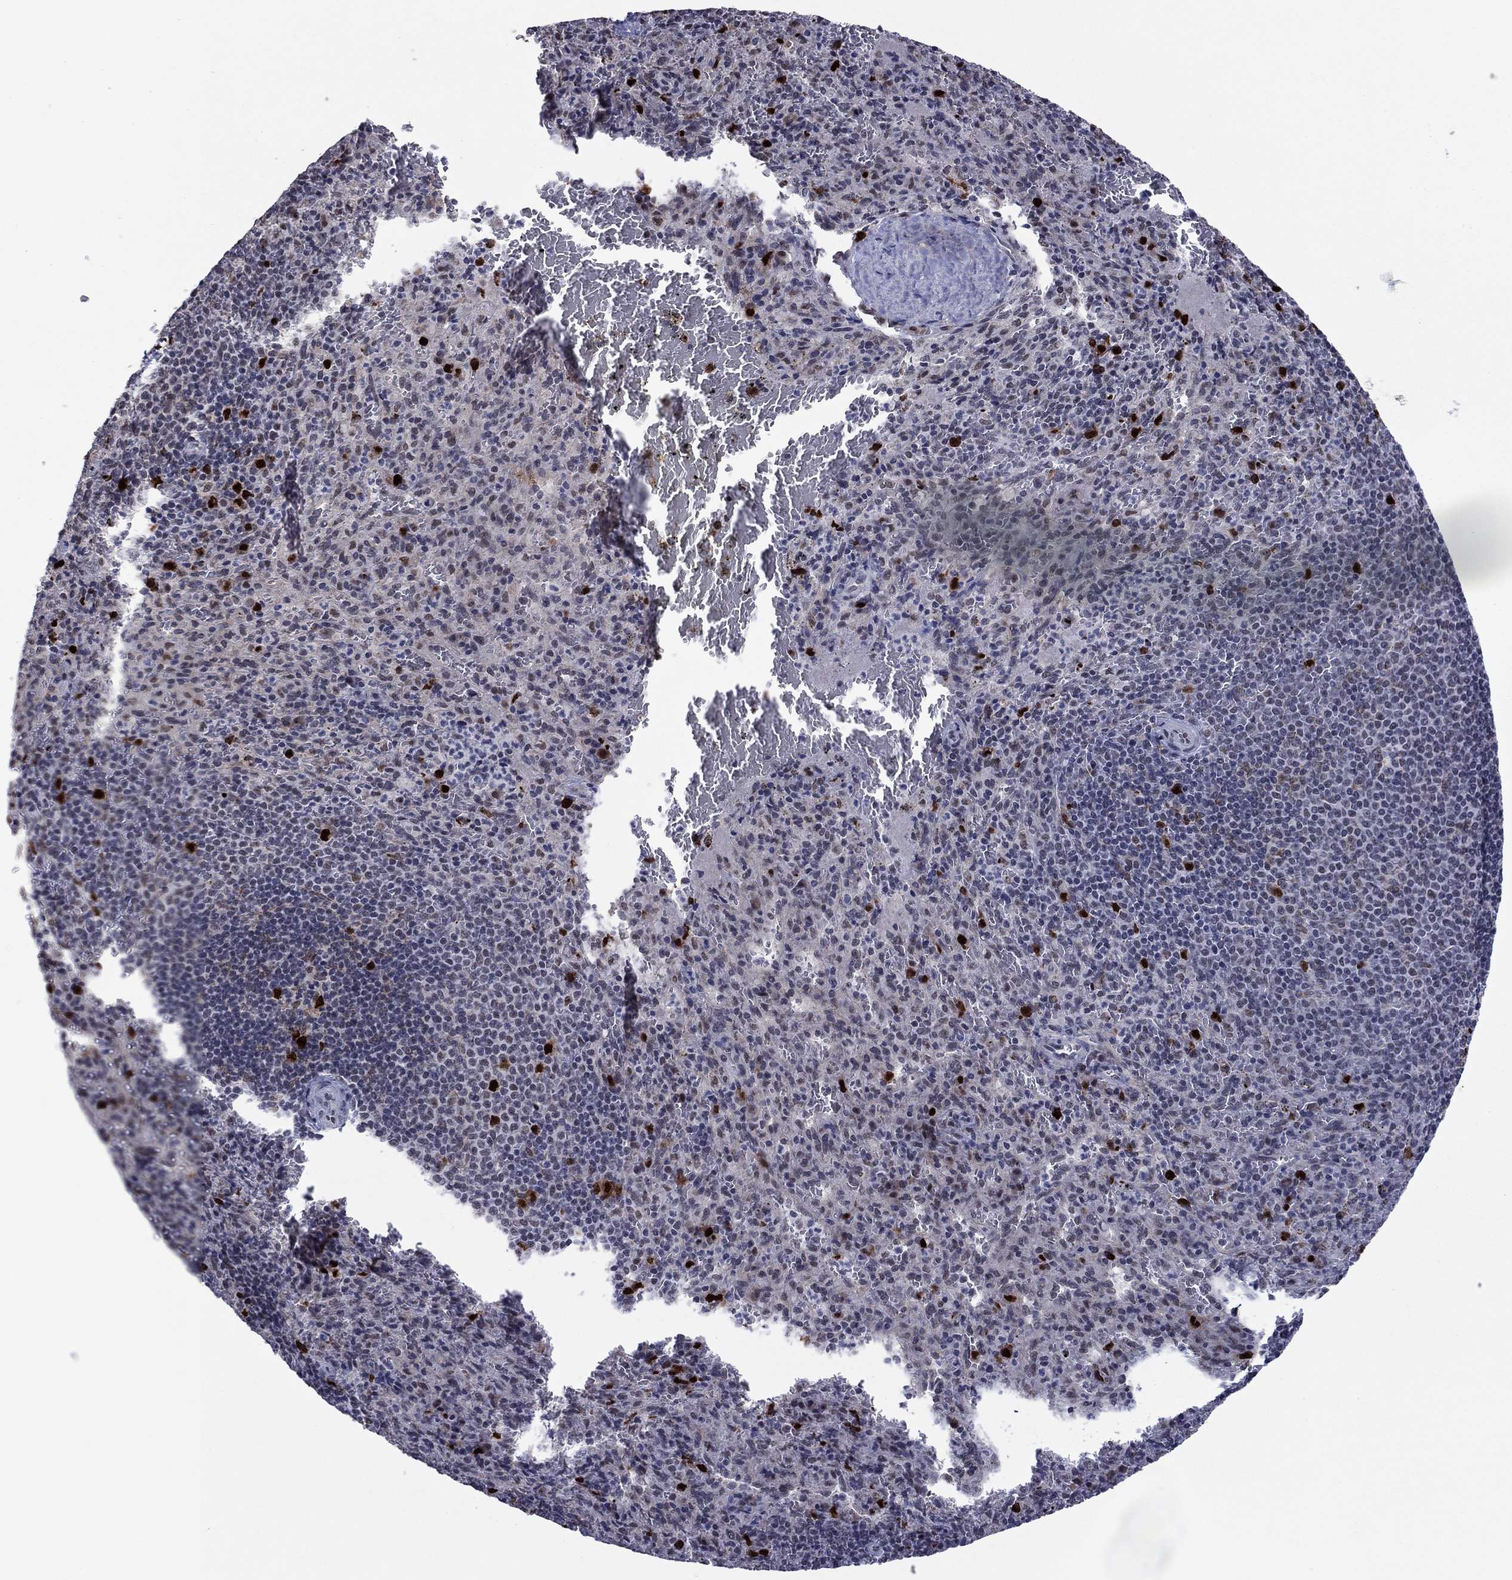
{"staining": {"intensity": "strong", "quantity": "<25%", "location": "nuclear"}, "tissue": "spleen", "cell_type": "Cells in red pulp", "image_type": "normal", "snomed": [{"axis": "morphology", "description": "Normal tissue, NOS"}, {"axis": "topography", "description": "Spleen"}], "caption": "Spleen stained with a brown dye reveals strong nuclear positive expression in about <25% of cells in red pulp.", "gene": "CDCA5", "patient": {"sex": "male", "age": 57}}